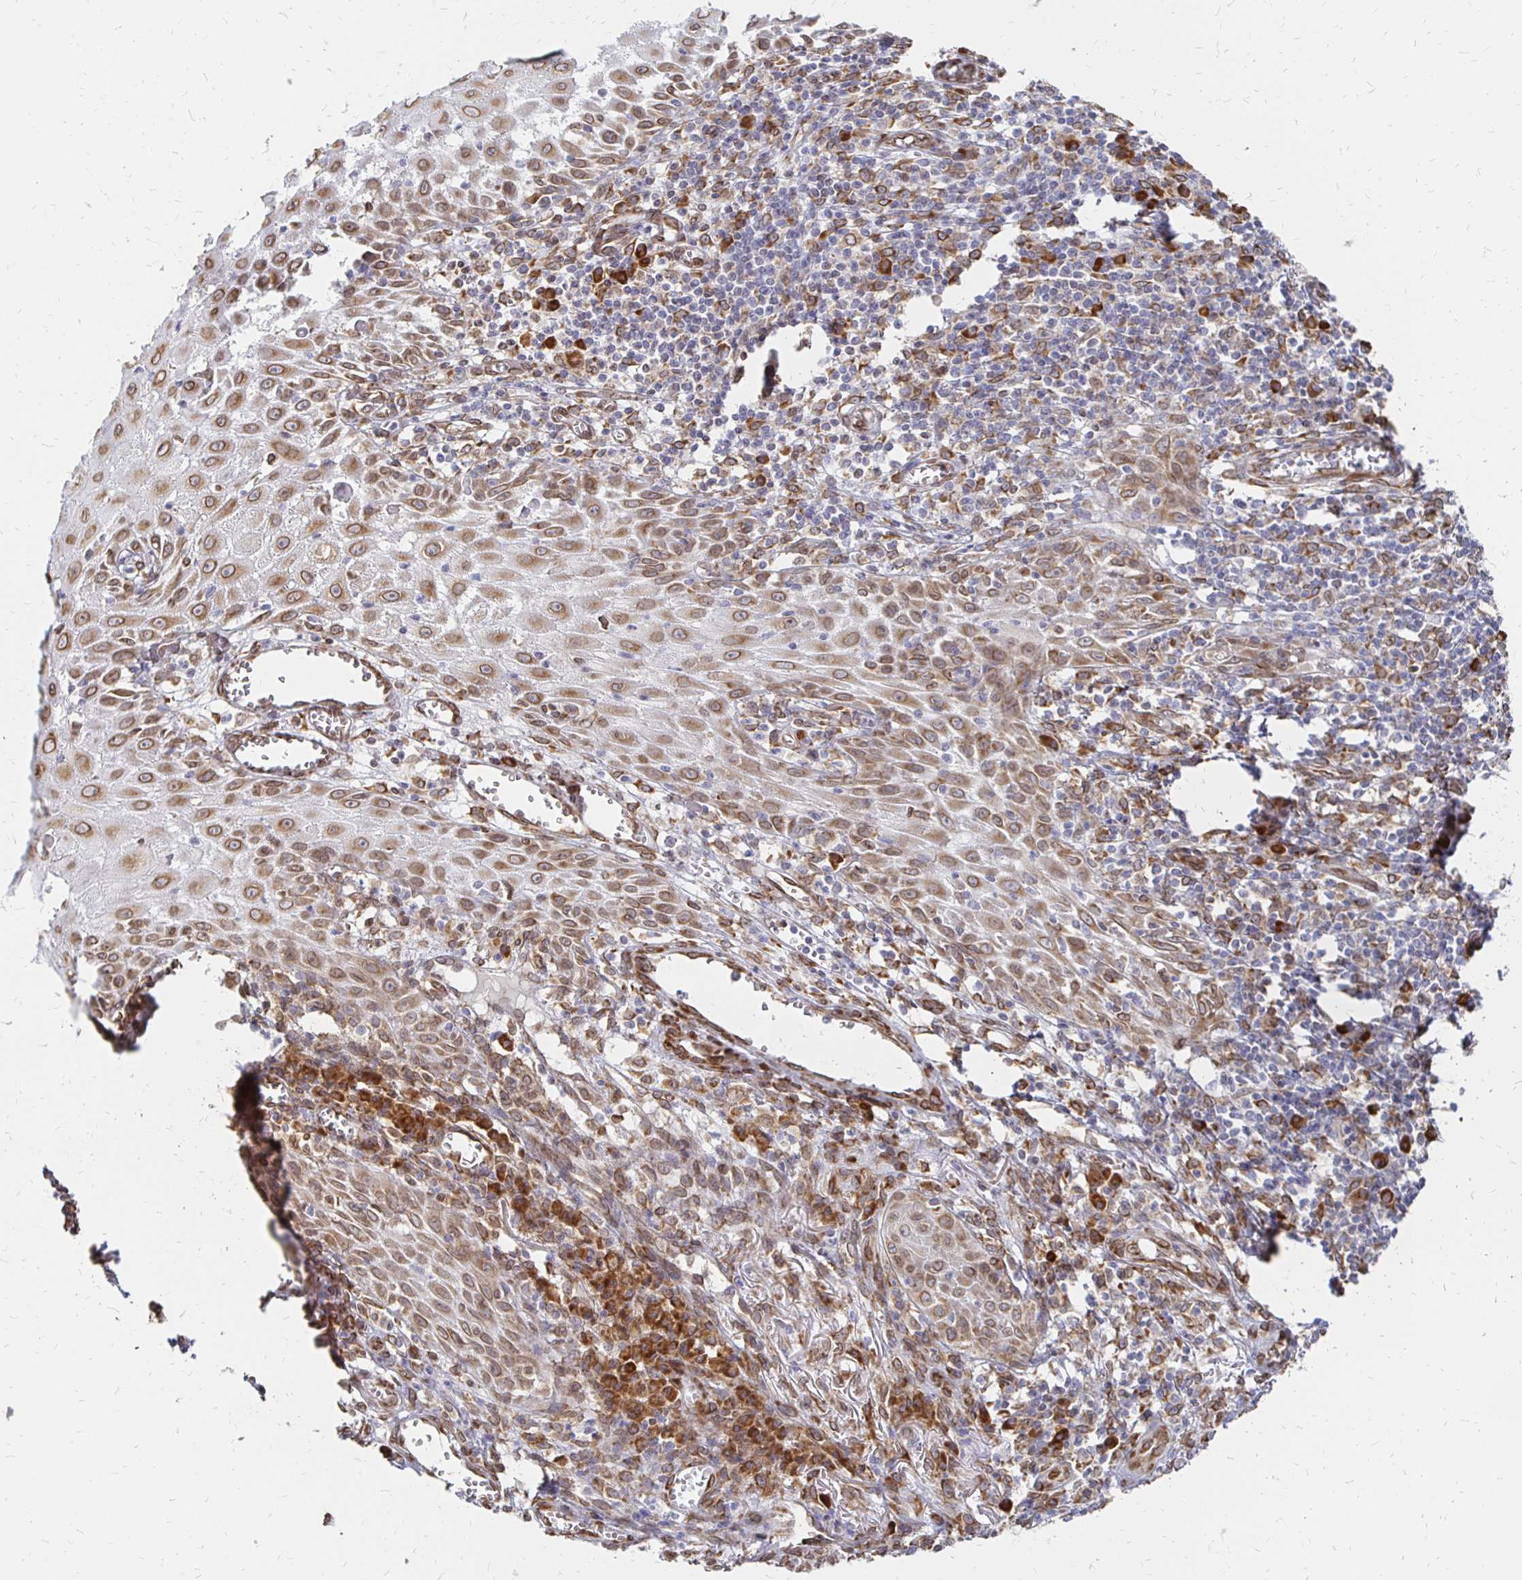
{"staining": {"intensity": "moderate", "quantity": ">75%", "location": "cytoplasmic/membranous,nuclear"}, "tissue": "skin cancer", "cell_type": "Tumor cells", "image_type": "cancer", "snomed": [{"axis": "morphology", "description": "Squamous cell carcinoma, NOS"}, {"axis": "topography", "description": "Skin"}], "caption": "The photomicrograph displays immunohistochemical staining of skin cancer (squamous cell carcinoma). There is moderate cytoplasmic/membranous and nuclear staining is appreciated in approximately >75% of tumor cells.", "gene": "PELI3", "patient": {"sex": "female", "age": 73}}